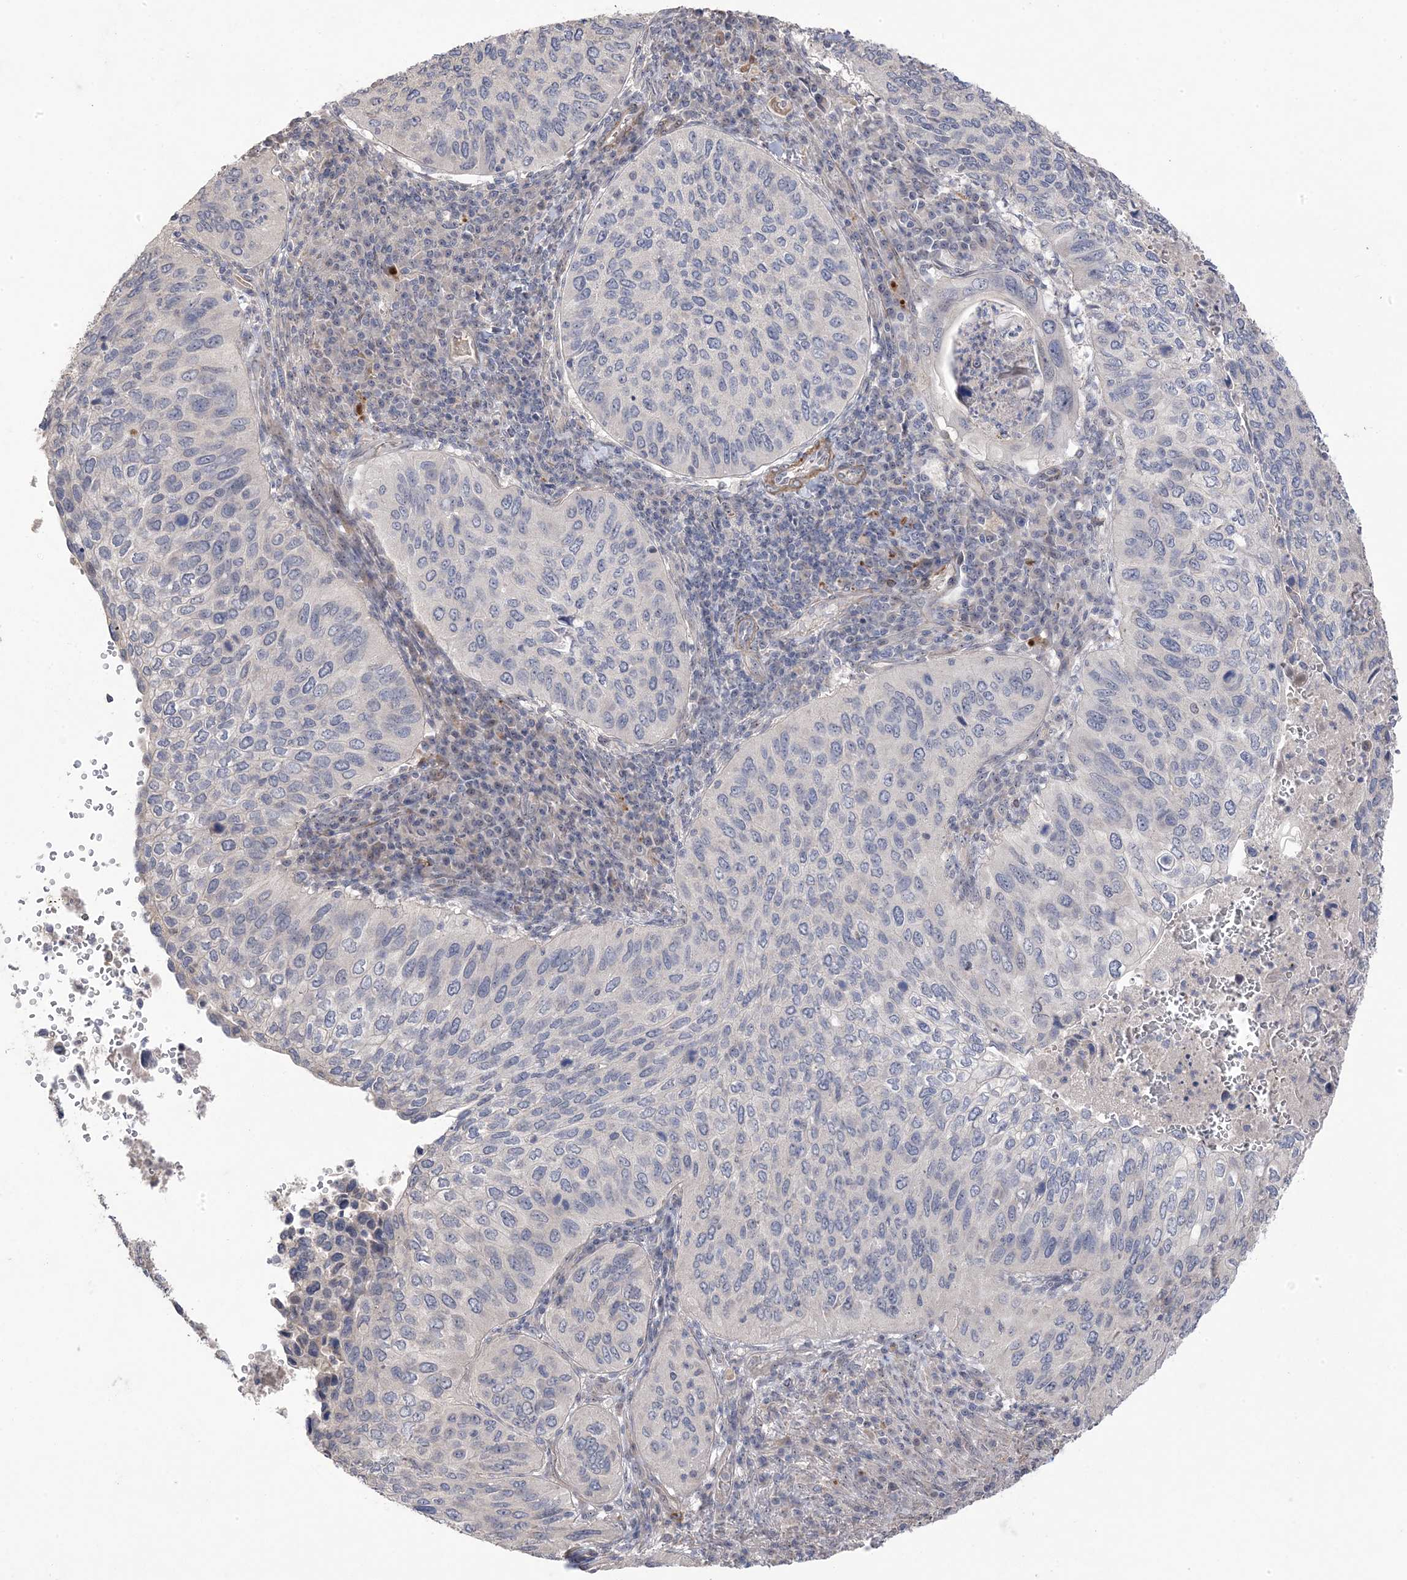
{"staining": {"intensity": "negative", "quantity": "none", "location": "none"}, "tissue": "cervical cancer", "cell_type": "Tumor cells", "image_type": "cancer", "snomed": [{"axis": "morphology", "description": "Squamous cell carcinoma, NOS"}, {"axis": "topography", "description": "Cervix"}], "caption": "This is an immunohistochemistry micrograph of human cervical cancer (squamous cell carcinoma). There is no positivity in tumor cells.", "gene": "GTPBP6", "patient": {"sex": "female", "age": 38}}